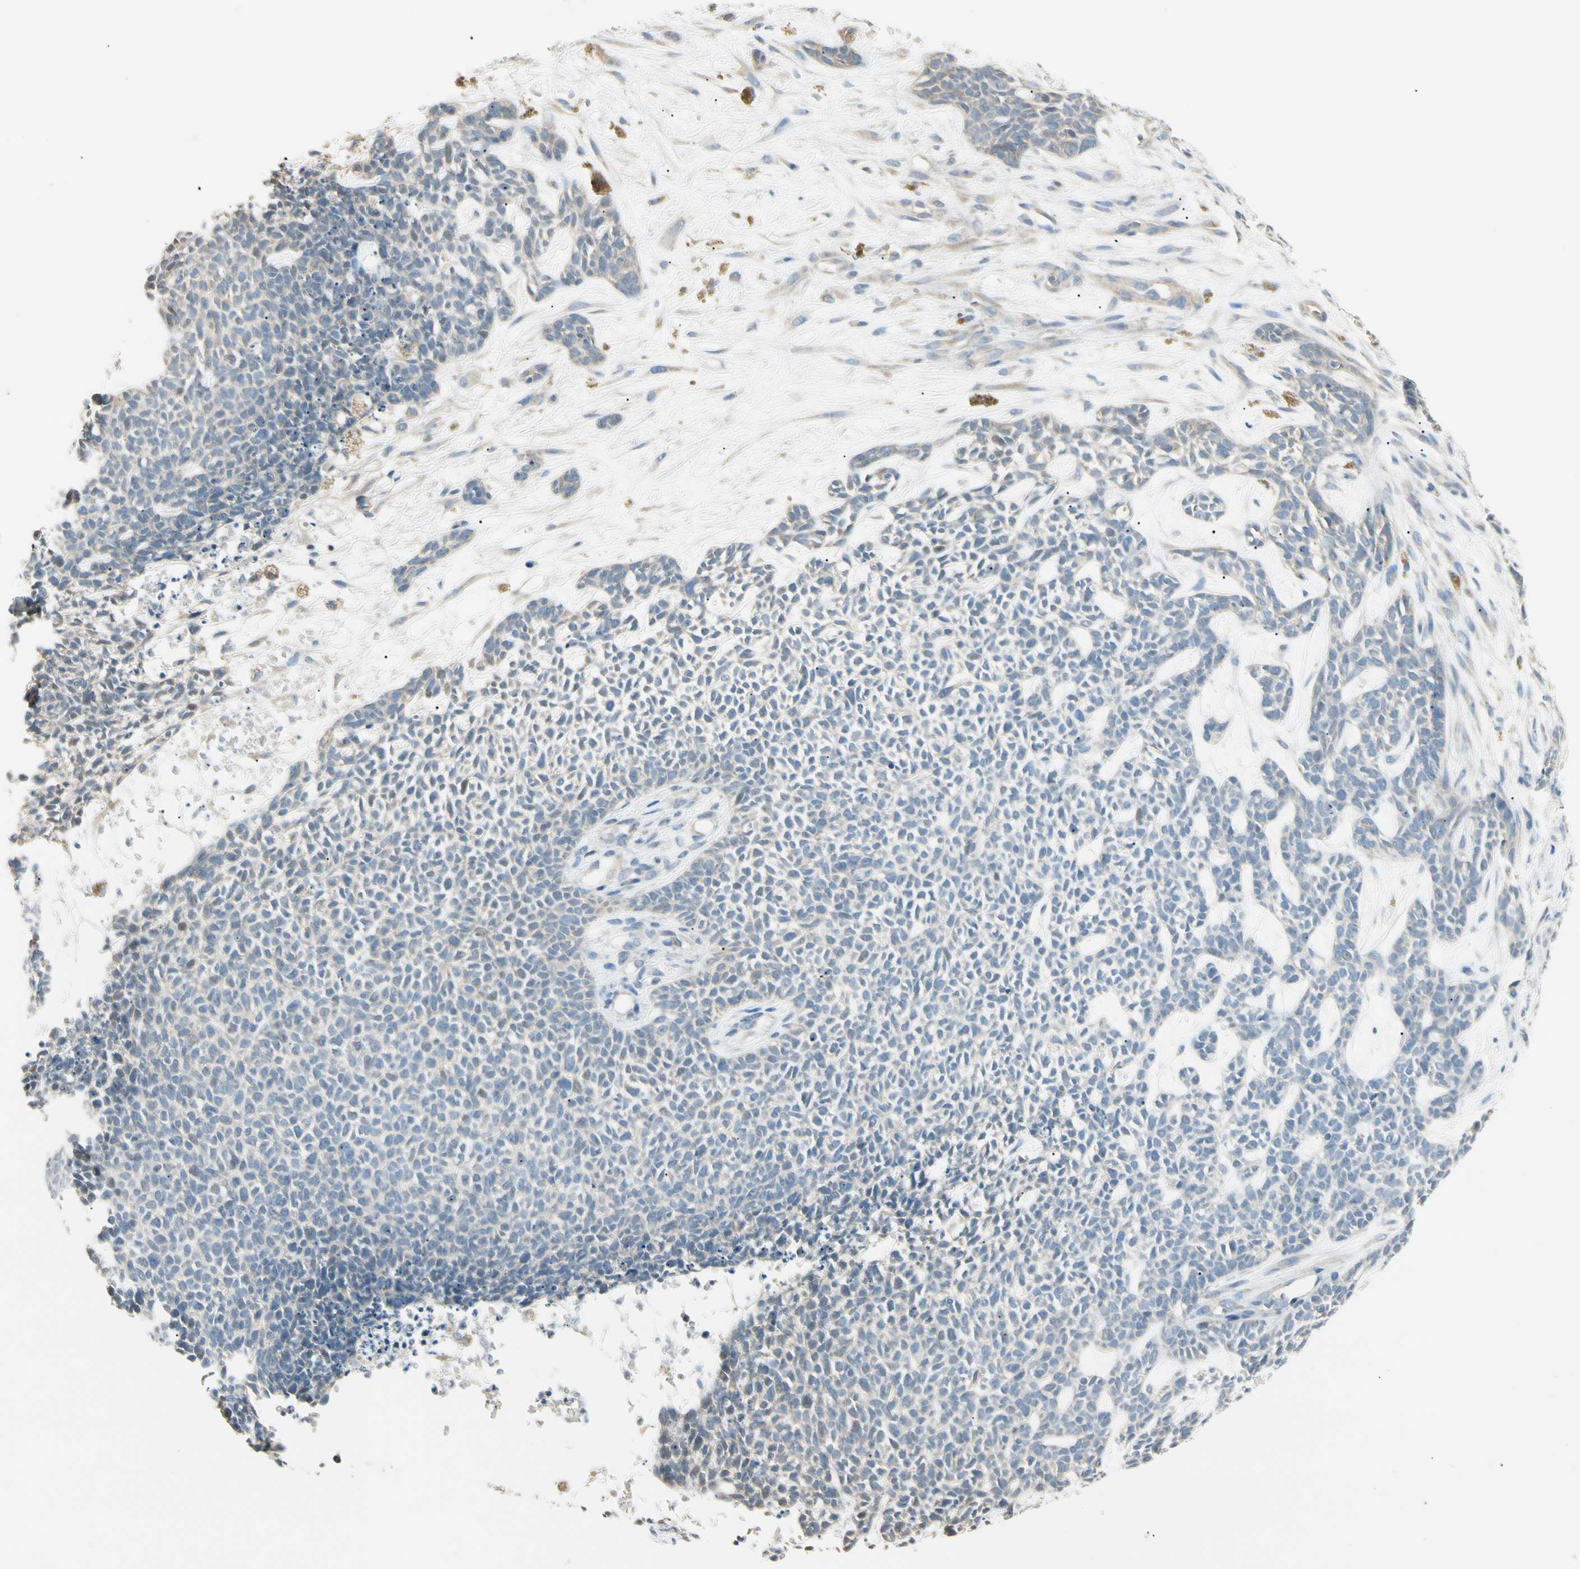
{"staining": {"intensity": "negative", "quantity": "none", "location": "none"}, "tissue": "skin cancer", "cell_type": "Tumor cells", "image_type": "cancer", "snomed": [{"axis": "morphology", "description": "Basal cell carcinoma"}, {"axis": "topography", "description": "Skin"}], "caption": "The image reveals no significant staining in tumor cells of skin cancer (basal cell carcinoma).", "gene": "GNE", "patient": {"sex": "female", "age": 84}}